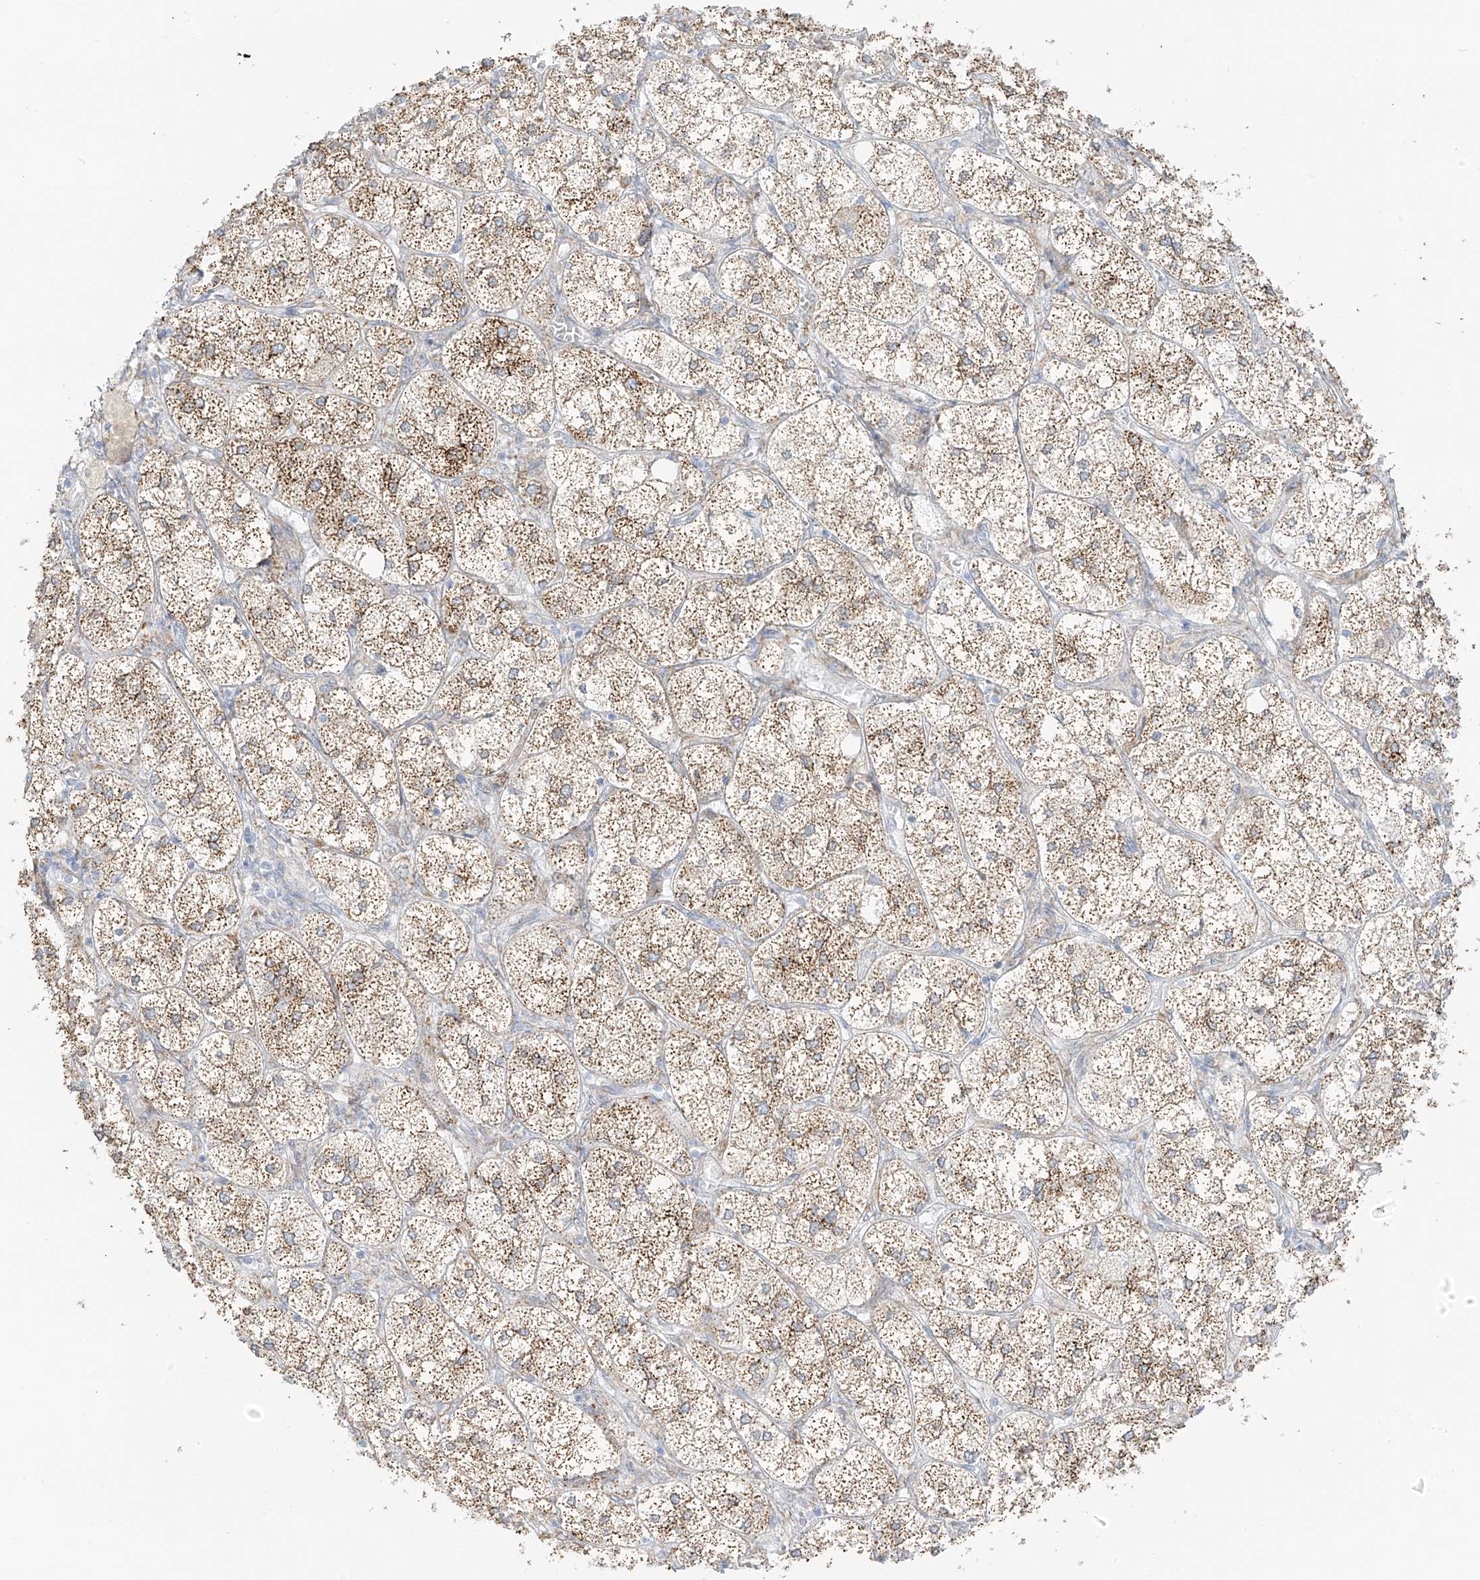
{"staining": {"intensity": "moderate", "quantity": ">75%", "location": "cytoplasmic/membranous"}, "tissue": "adrenal gland", "cell_type": "Glandular cells", "image_type": "normal", "snomed": [{"axis": "morphology", "description": "Normal tissue, NOS"}, {"axis": "topography", "description": "Adrenal gland"}], "caption": "Immunohistochemical staining of unremarkable human adrenal gland displays >75% levels of moderate cytoplasmic/membranous protein positivity in approximately >75% of glandular cells.", "gene": "LRRC59", "patient": {"sex": "female", "age": 61}}